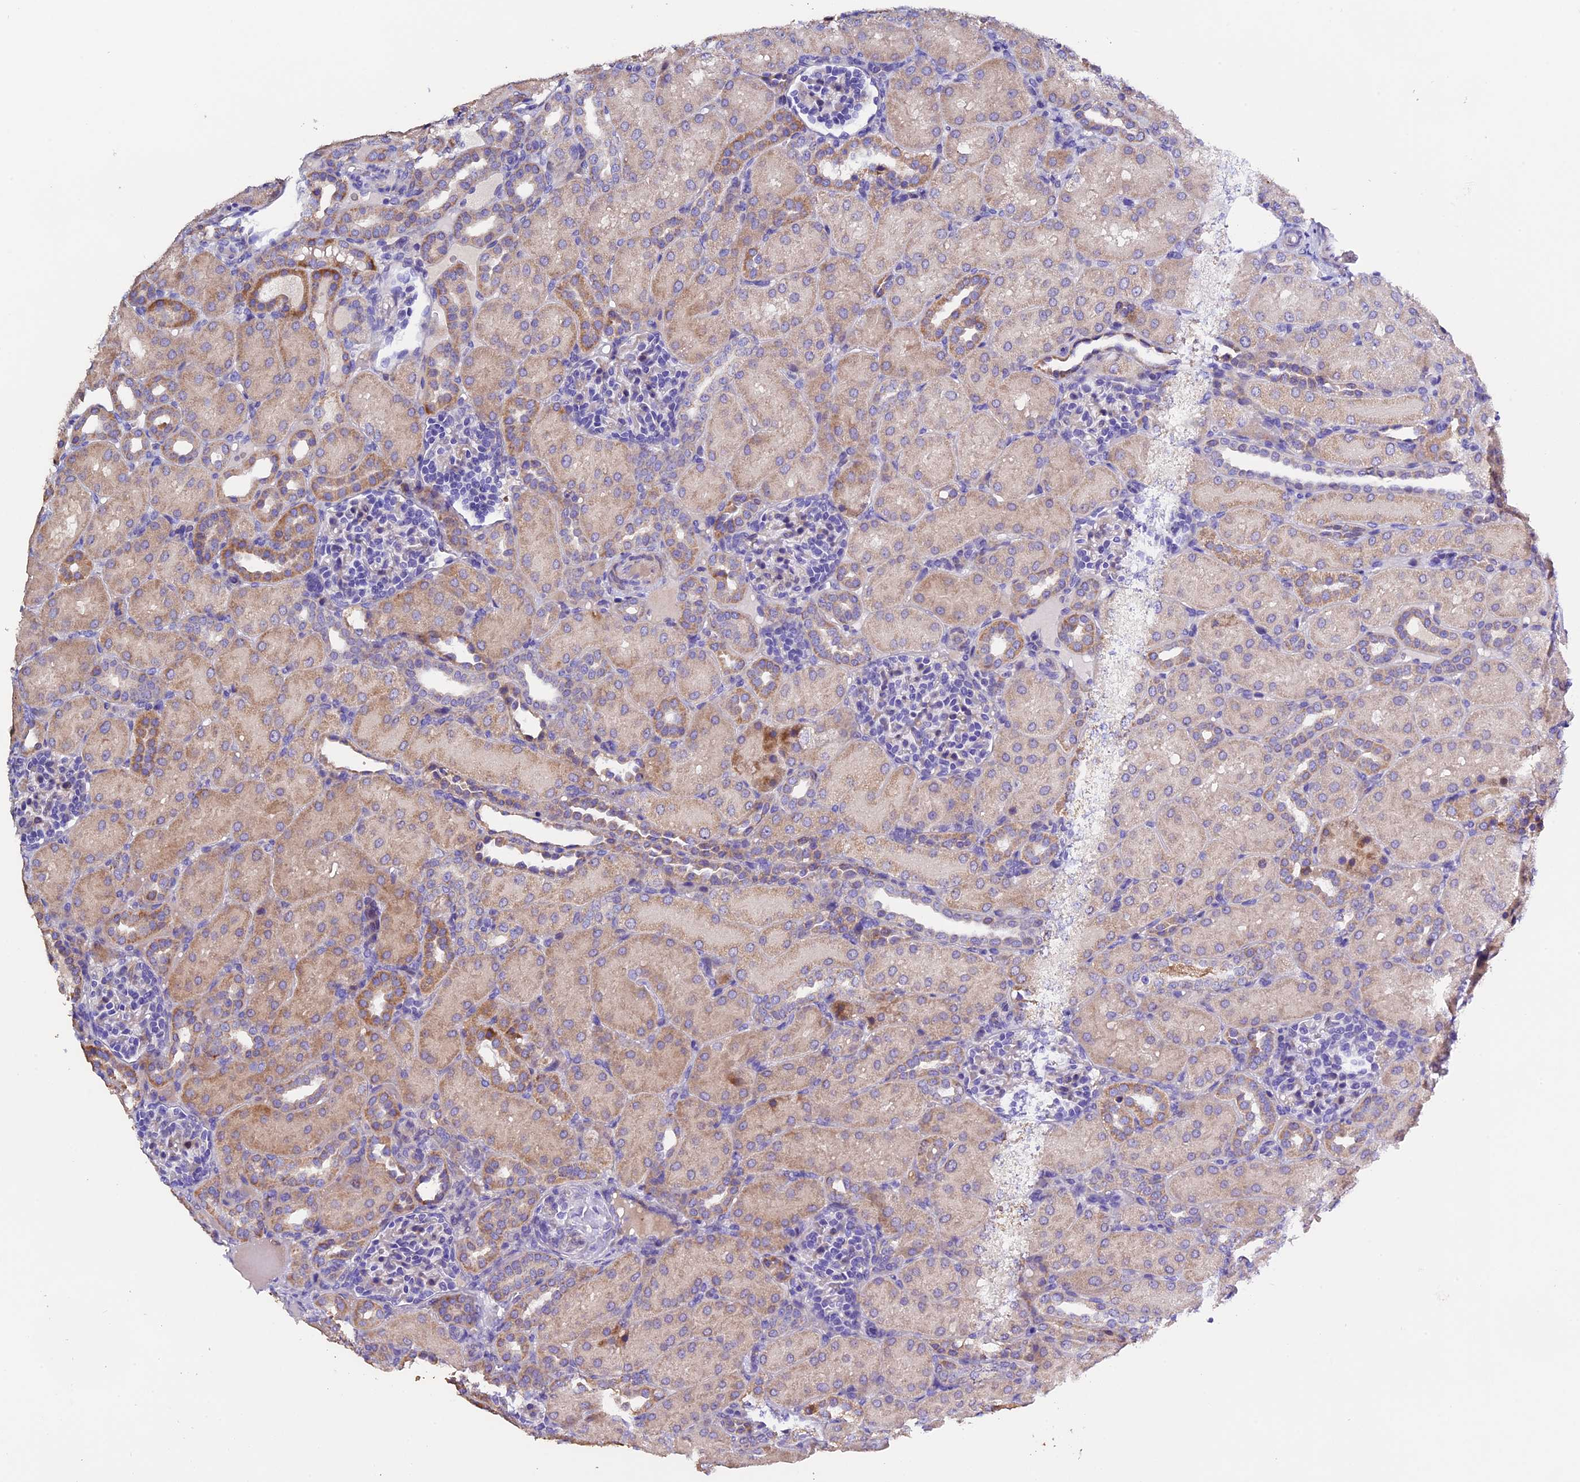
{"staining": {"intensity": "negative", "quantity": "none", "location": "none"}, "tissue": "kidney", "cell_type": "Cells in glomeruli", "image_type": "normal", "snomed": [{"axis": "morphology", "description": "Normal tissue, NOS"}, {"axis": "topography", "description": "Kidney"}], "caption": "High power microscopy micrograph of an immunohistochemistry micrograph of normal kidney, revealing no significant staining in cells in glomeruli. (Brightfield microscopy of DAB immunohistochemistry (IHC) at high magnification).", "gene": "FBXW9", "patient": {"sex": "male", "age": 1}}